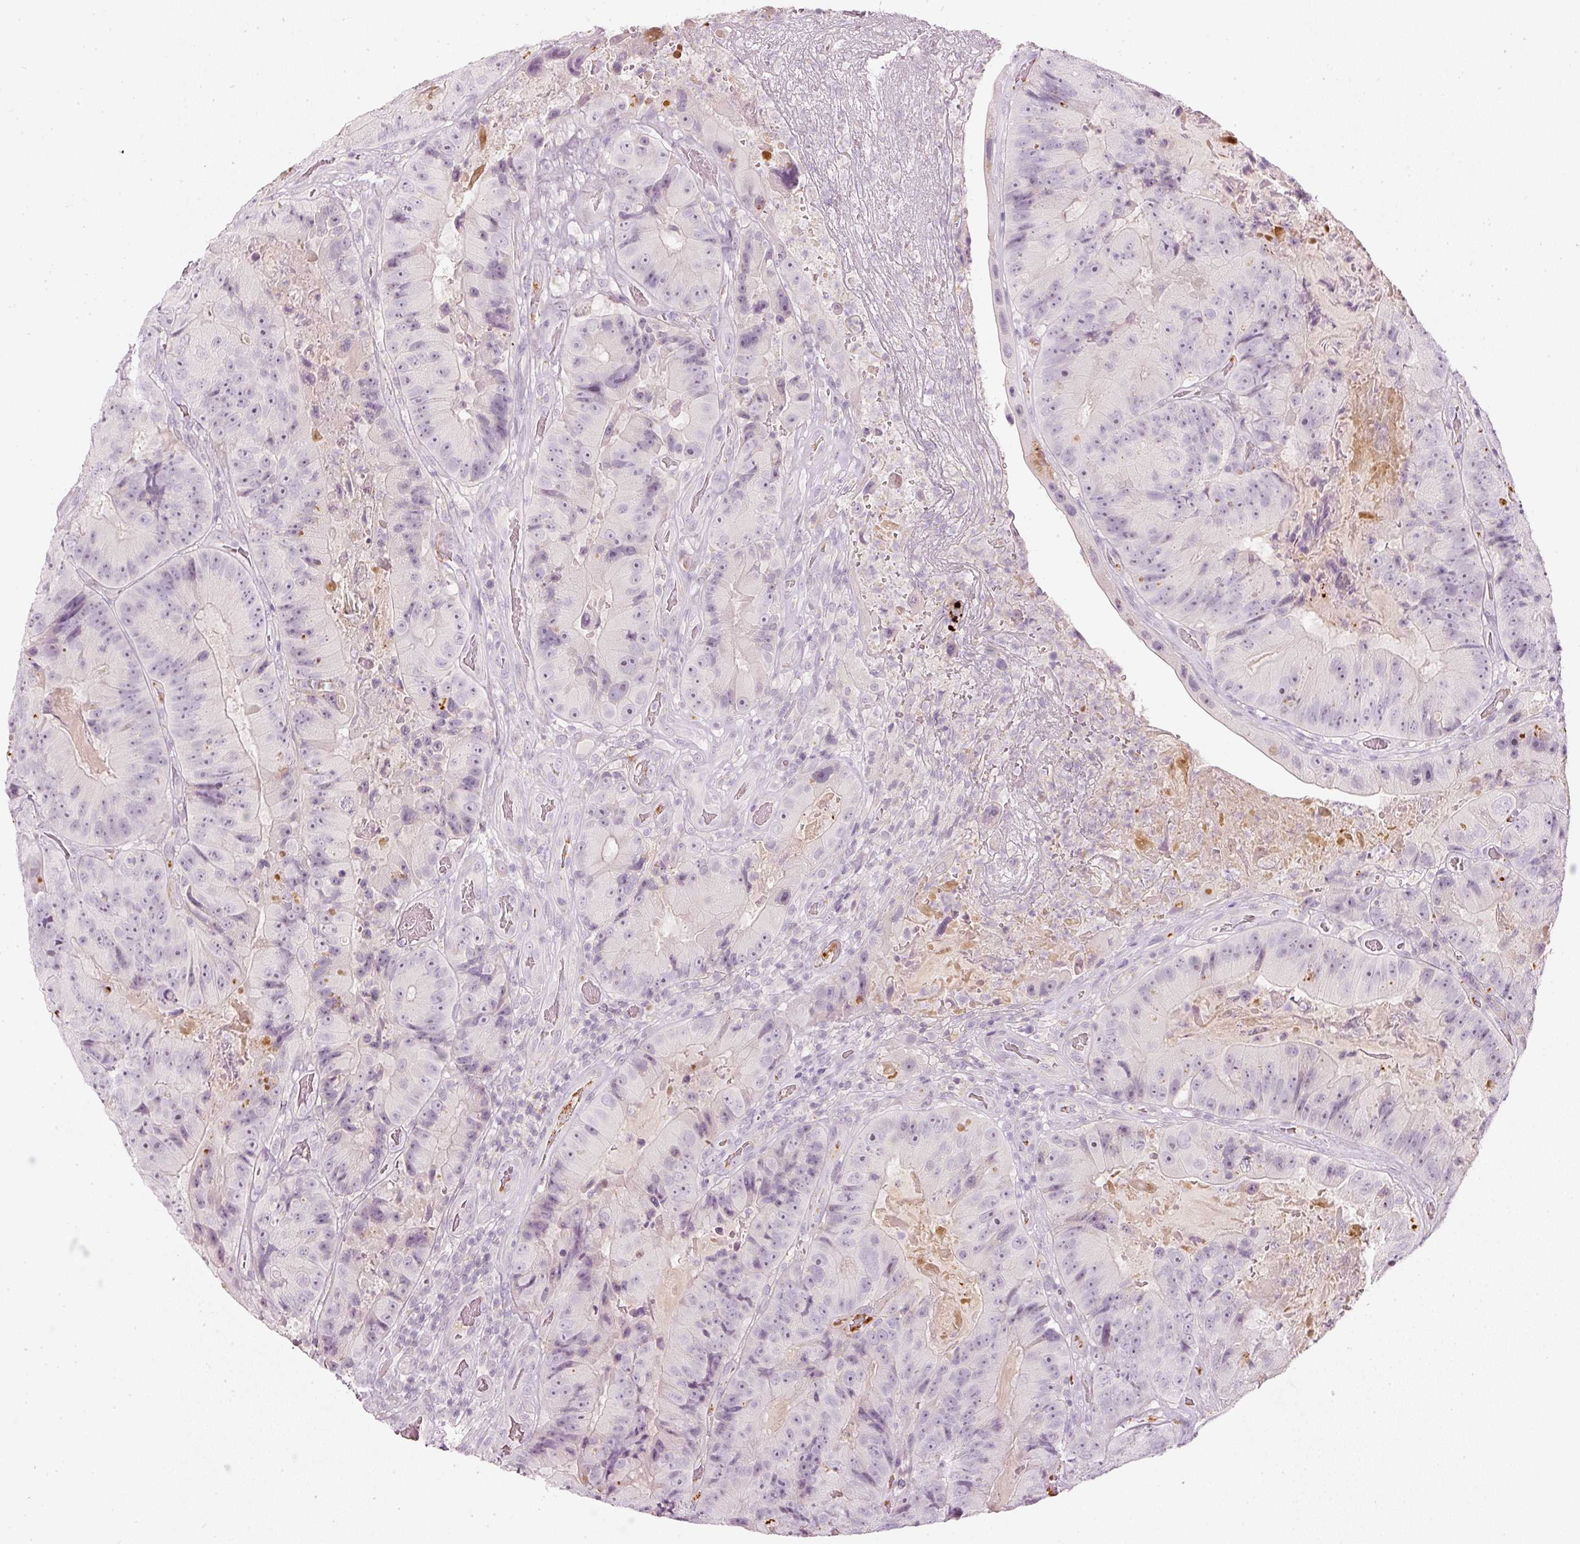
{"staining": {"intensity": "negative", "quantity": "none", "location": "none"}, "tissue": "colorectal cancer", "cell_type": "Tumor cells", "image_type": "cancer", "snomed": [{"axis": "morphology", "description": "Adenocarcinoma, NOS"}, {"axis": "topography", "description": "Colon"}], "caption": "Immunohistochemistry (IHC) micrograph of colorectal adenocarcinoma stained for a protein (brown), which reveals no positivity in tumor cells. (DAB (3,3'-diaminobenzidine) immunohistochemistry, high magnification).", "gene": "LECT2", "patient": {"sex": "female", "age": 86}}